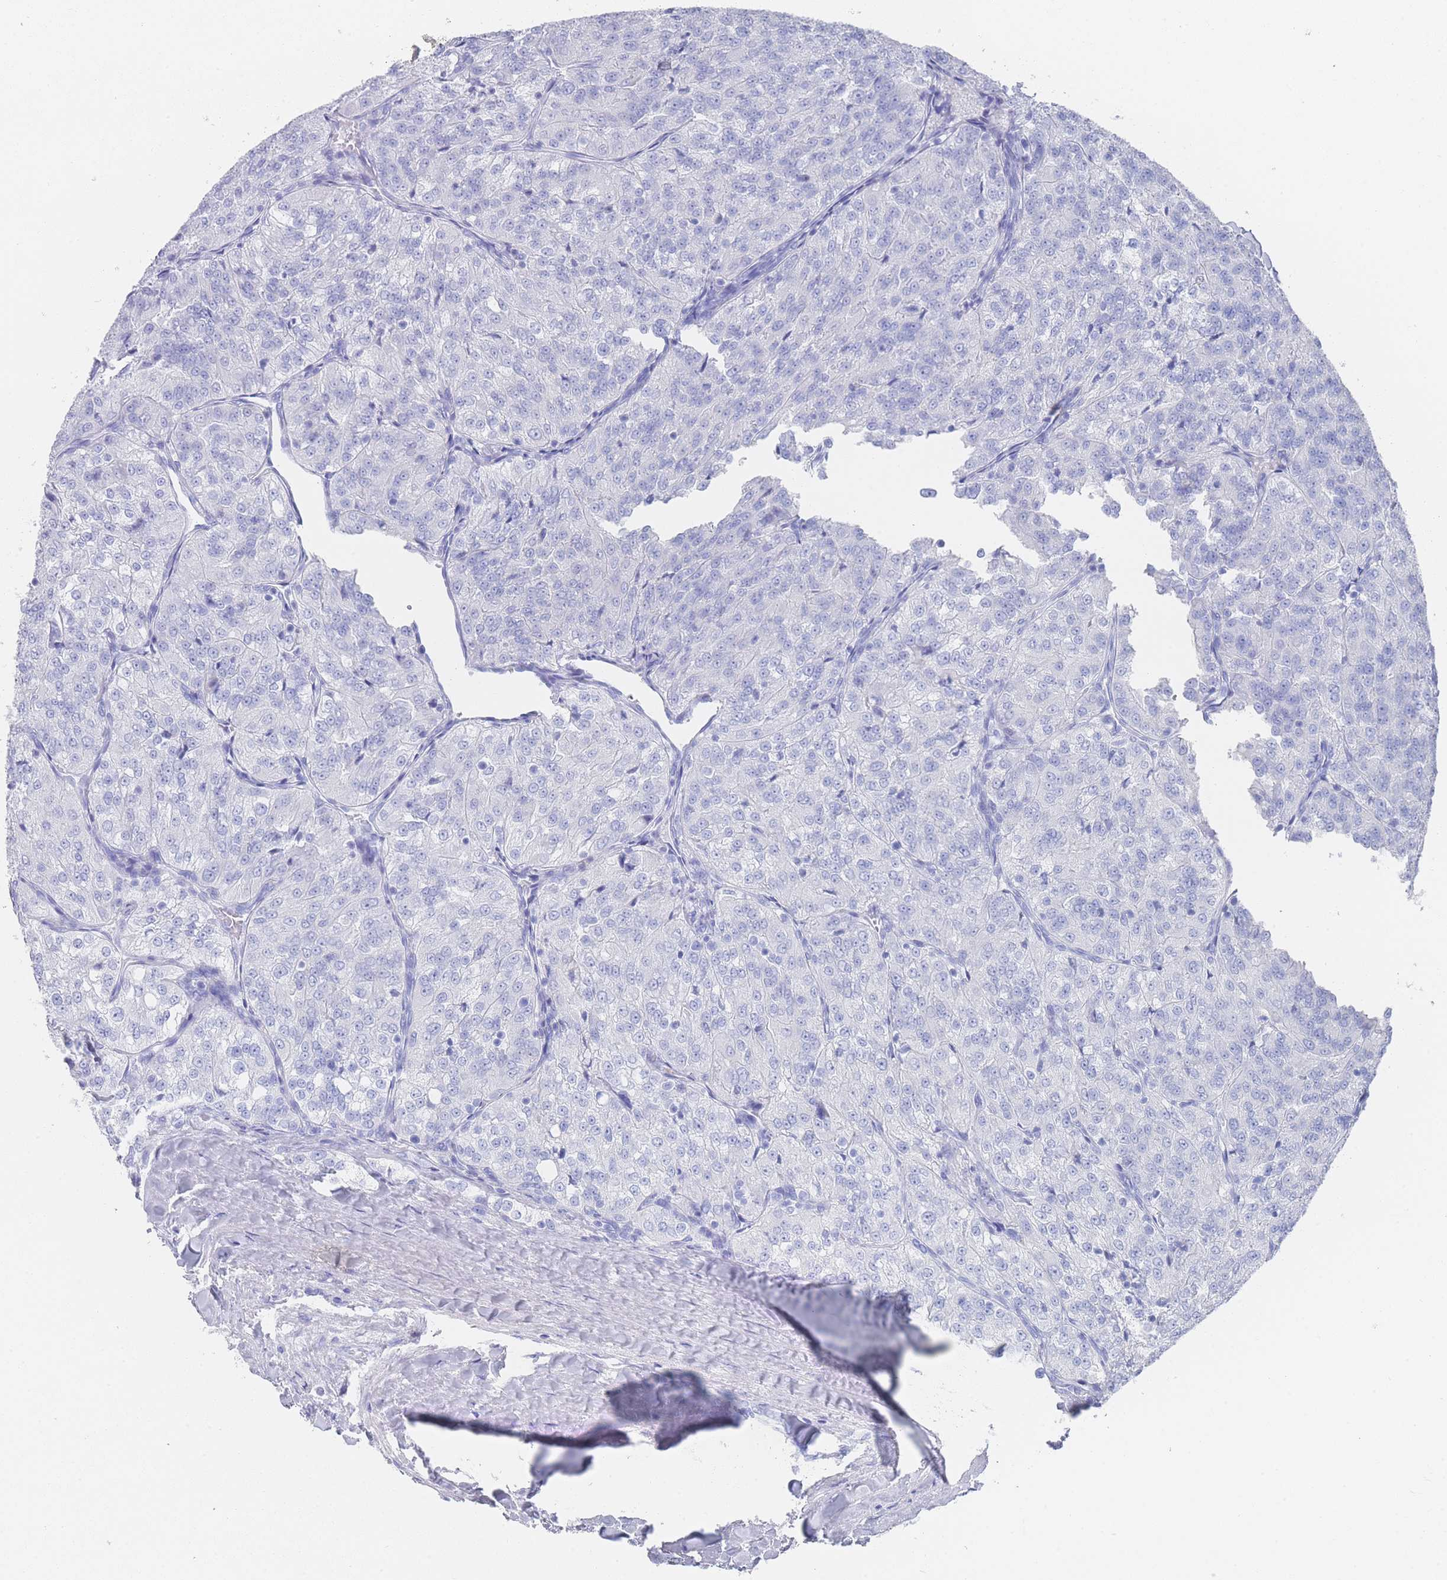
{"staining": {"intensity": "negative", "quantity": "none", "location": "none"}, "tissue": "renal cancer", "cell_type": "Tumor cells", "image_type": "cancer", "snomed": [{"axis": "morphology", "description": "Adenocarcinoma, NOS"}, {"axis": "topography", "description": "Kidney"}], "caption": "Renal adenocarcinoma was stained to show a protein in brown. There is no significant staining in tumor cells. The staining is performed using DAB brown chromogen with nuclei counter-stained in using hematoxylin.", "gene": "LRRC37A", "patient": {"sex": "female", "age": 63}}